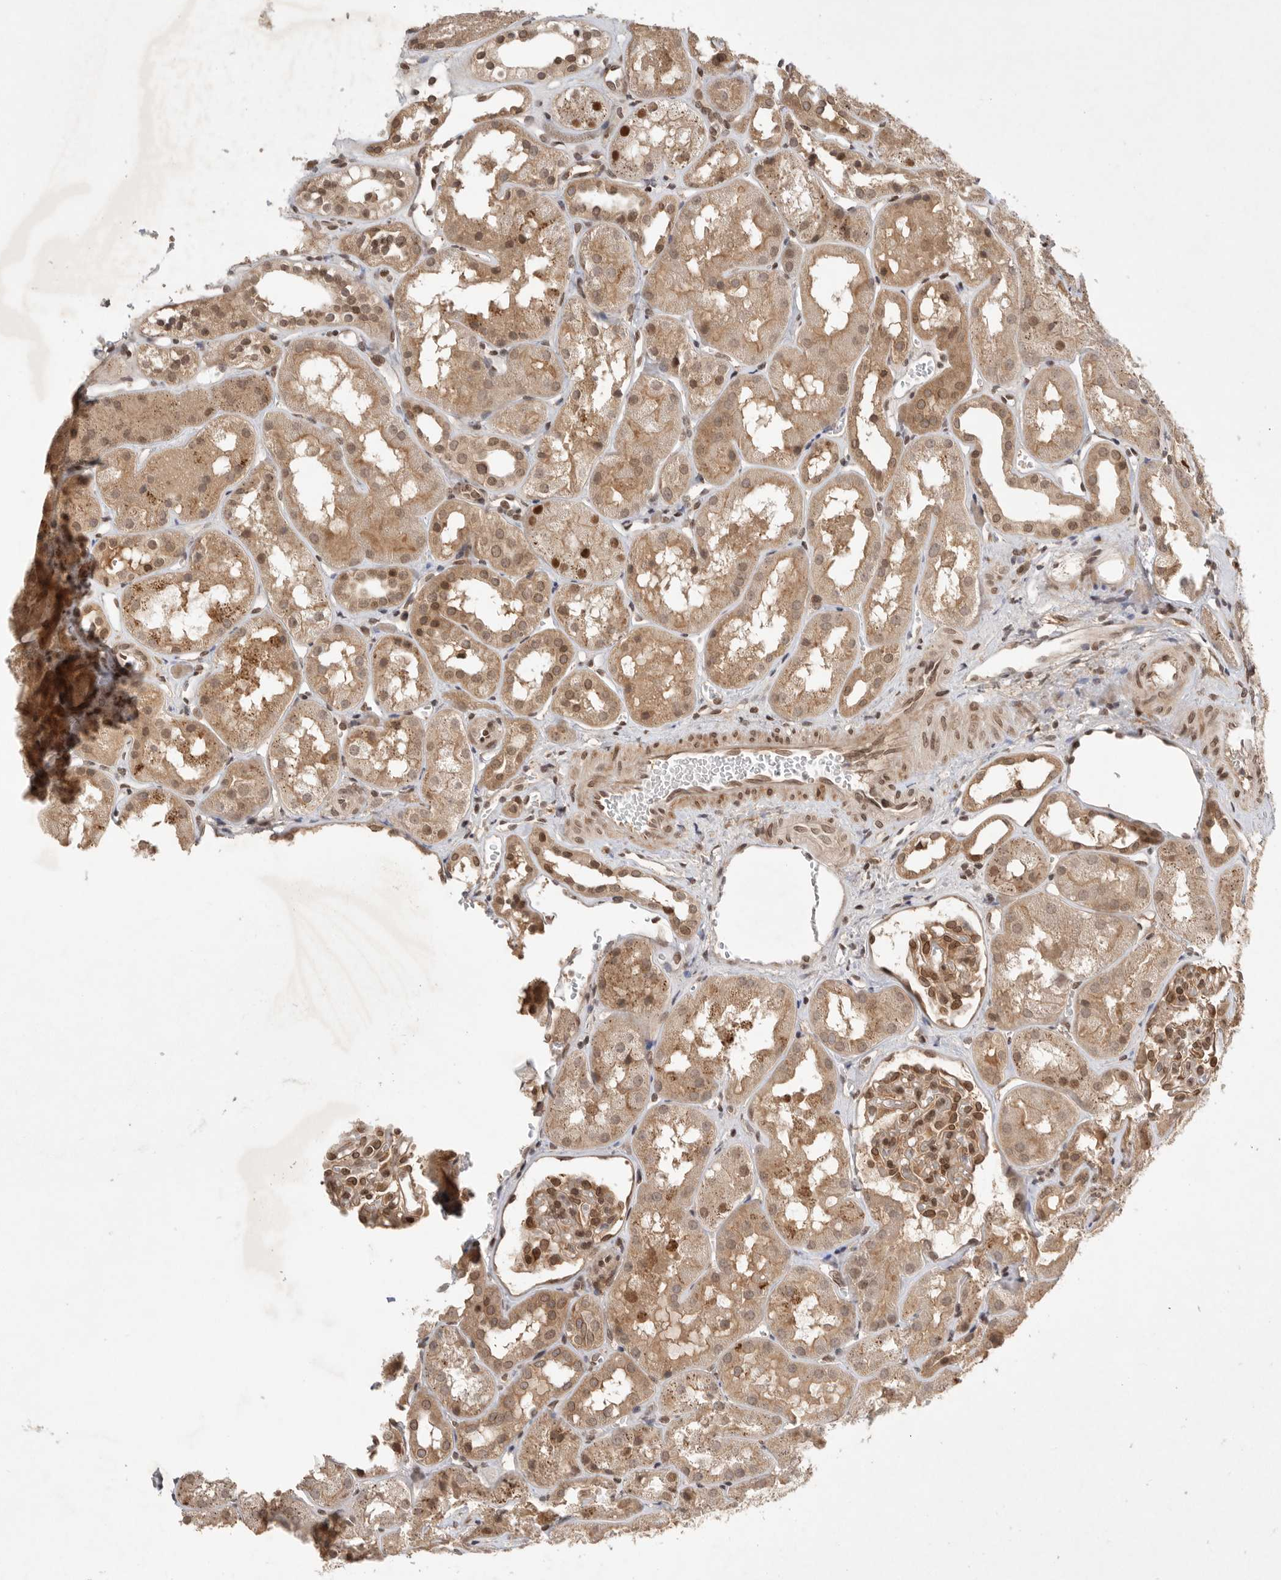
{"staining": {"intensity": "moderate", "quantity": "25%-75%", "location": "nuclear"}, "tissue": "kidney", "cell_type": "Cells in glomeruli", "image_type": "normal", "snomed": [{"axis": "morphology", "description": "Normal tissue, NOS"}, {"axis": "topography", "description": "Kidney"}], "caption": "A medium amount of moderate nuclear positivity is present in approximately 25%-75% of cells in glomeruli in normal kidney. The protein is stained brown, and the nuclei are stained in blue (DAB IHC with brightfield microscopy, high magnification).", "gene": "LEMD3", "patient": {"sex": "male", "age": 16}}